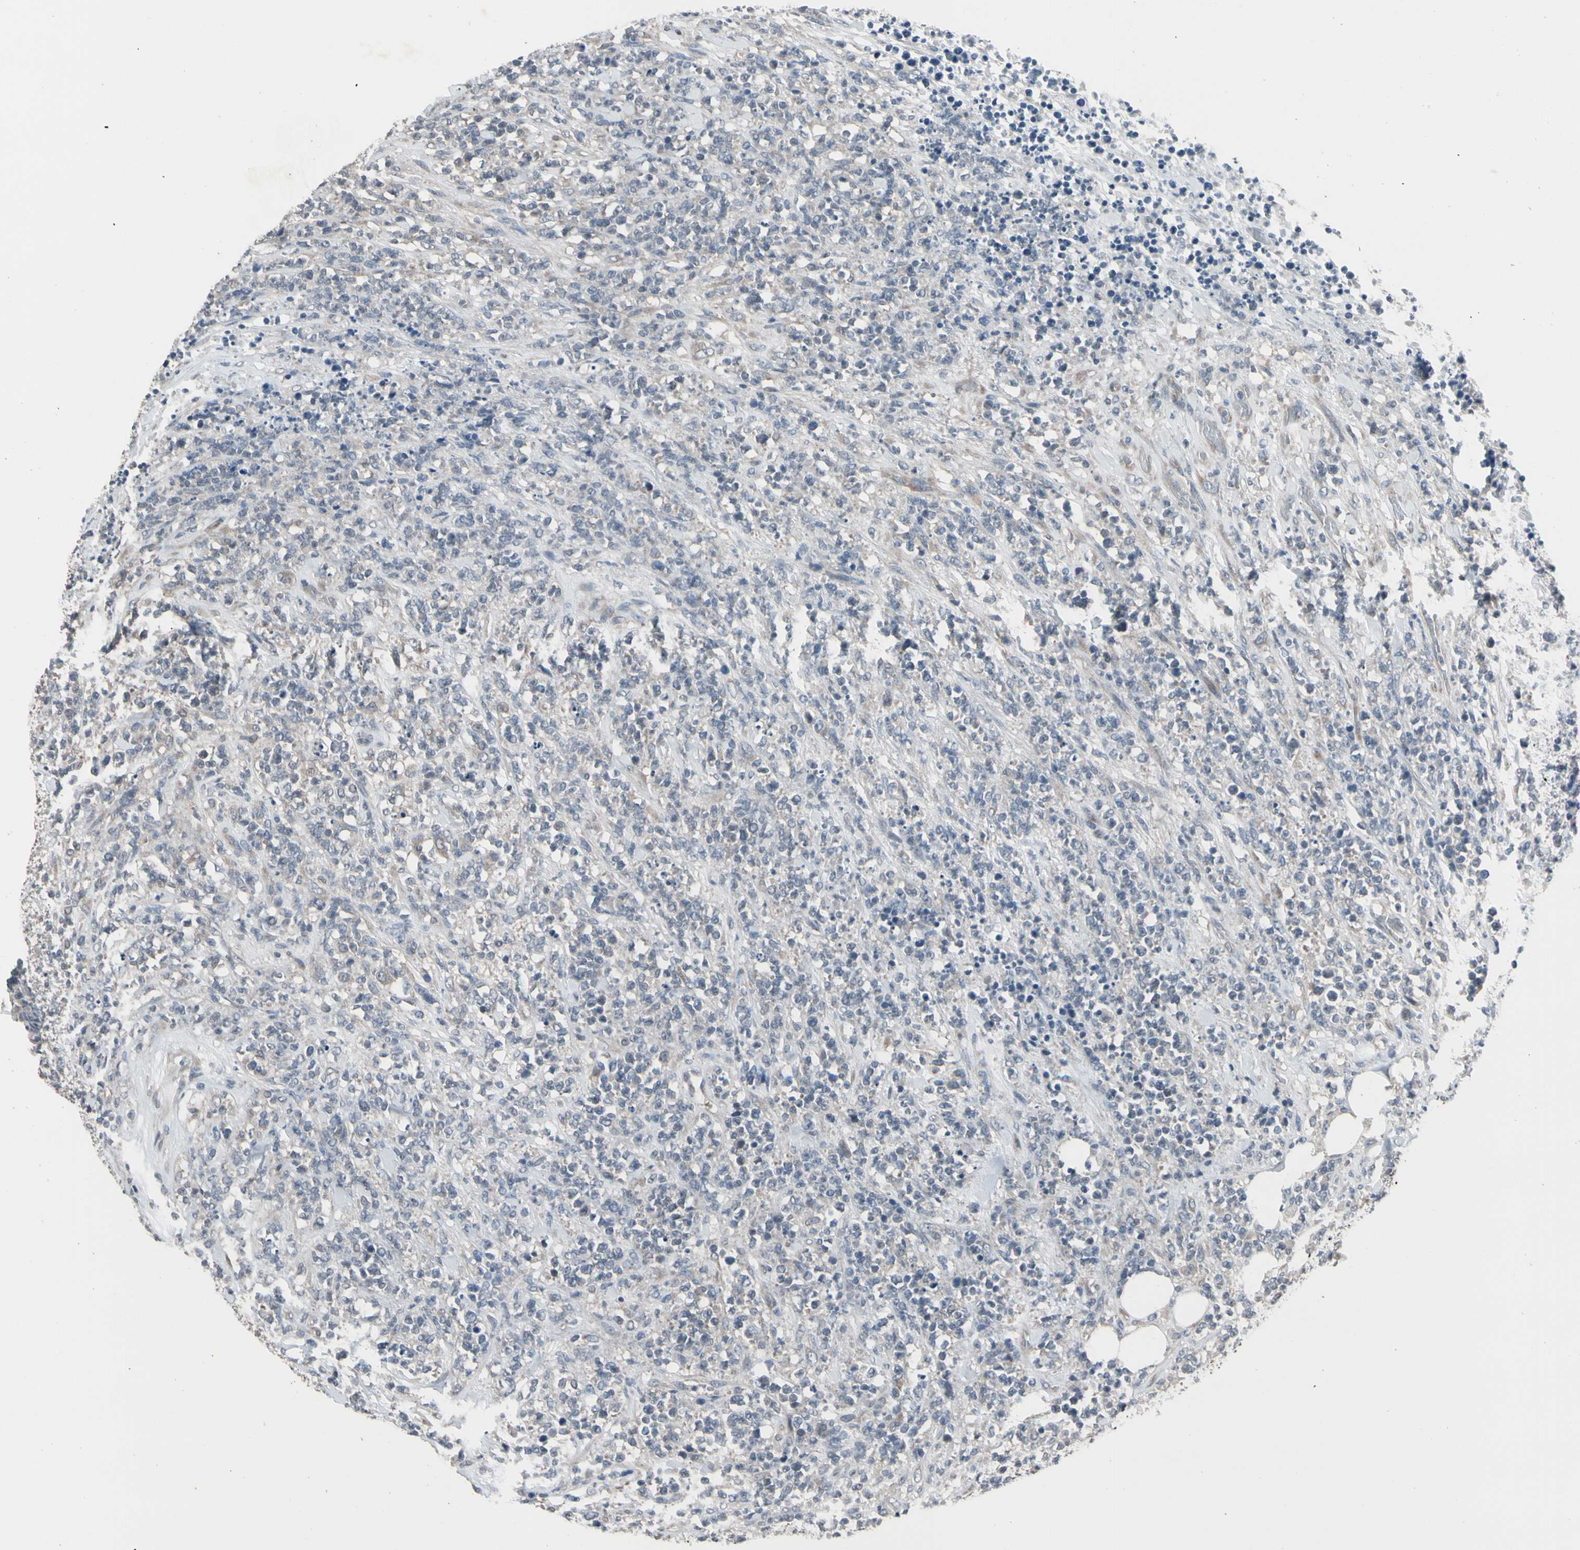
{"staining": {"intensity": "negative", "quantity": "none", "location": "none"}, "tissue": "lymphoma", "cell_type": "Tumor cells", "image_type": "cancer", "snomed": [{"axis": "morphology", "description": "Malignant lymphoma, non-Hodgkin's type, High grade"}, {"axis": "topography", "description": "Soft tissue"}], "caption": "The image reveals no significant staining in tumor cells of malignant lymphoma, non-Hodgkin's type (high-grade).", "gene": "SV2A", "patient": {"sex": "male", "age": 18}}